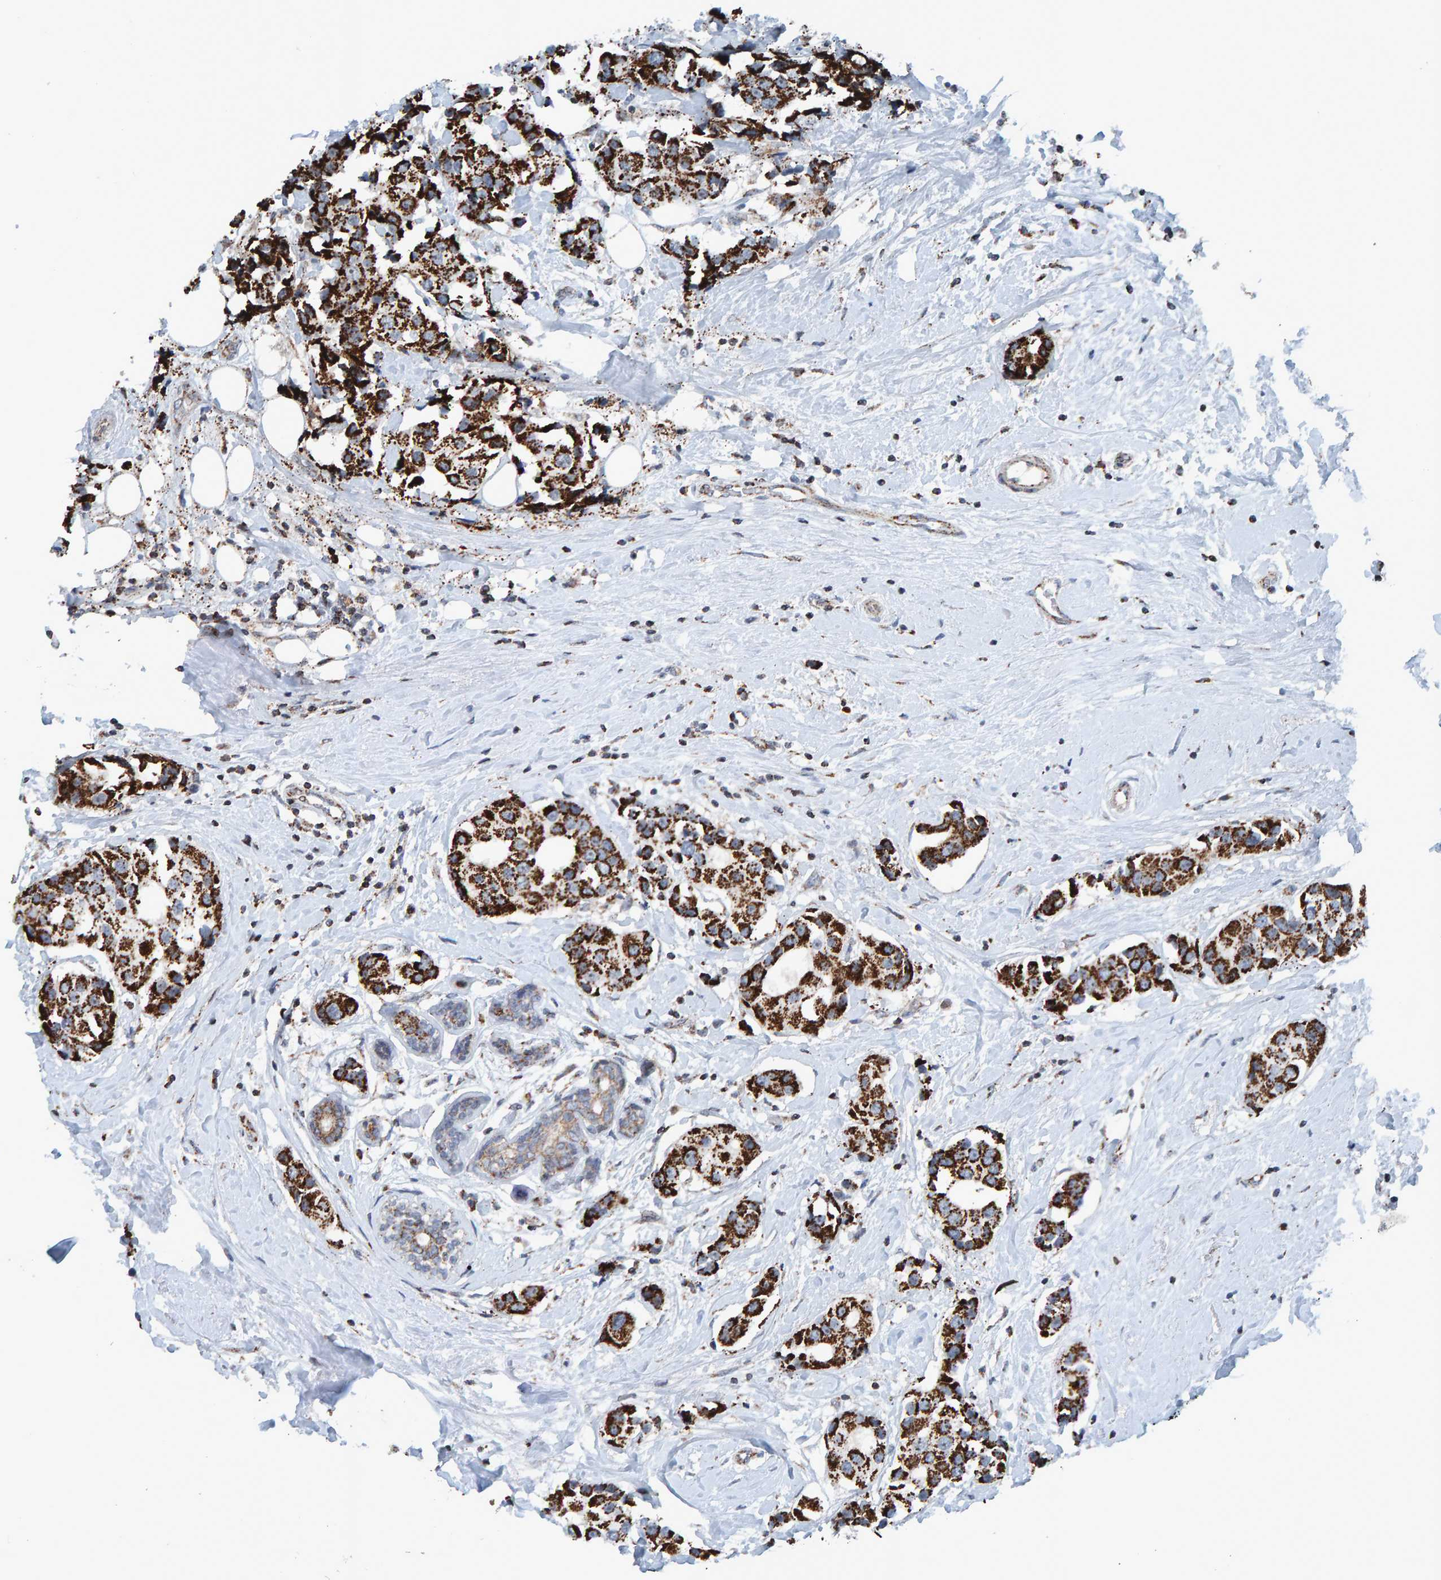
{"staining": {"intensity": "strong", "quantity": ">75%", "location": "cytoplasmic/membranous"}, "tissue": "breast cancer", "cell_type": "Tumor cells", "image_type": "cancer", "snomed": [{"axis": "morphology", "description": "Normal tissue, NOS"}, {"axis": "morphology", "description": "Duct carcinoma"}, {"axis": "topography", "description": "Breast"}], "caption": "Immunohistochemistry photomicrograph of neoplastic tissue: invasive ductal carcinoma (breast) stained using immunohistochemistry (IHC) displays high levels of strong protein expression localized specifically in the cytoplasmic/membranous of tumor cells, appearing as a cytoplasmic/membranous brown color.", "gene": "ZNF48", "patient": {"sex": "female", "age": 39}}